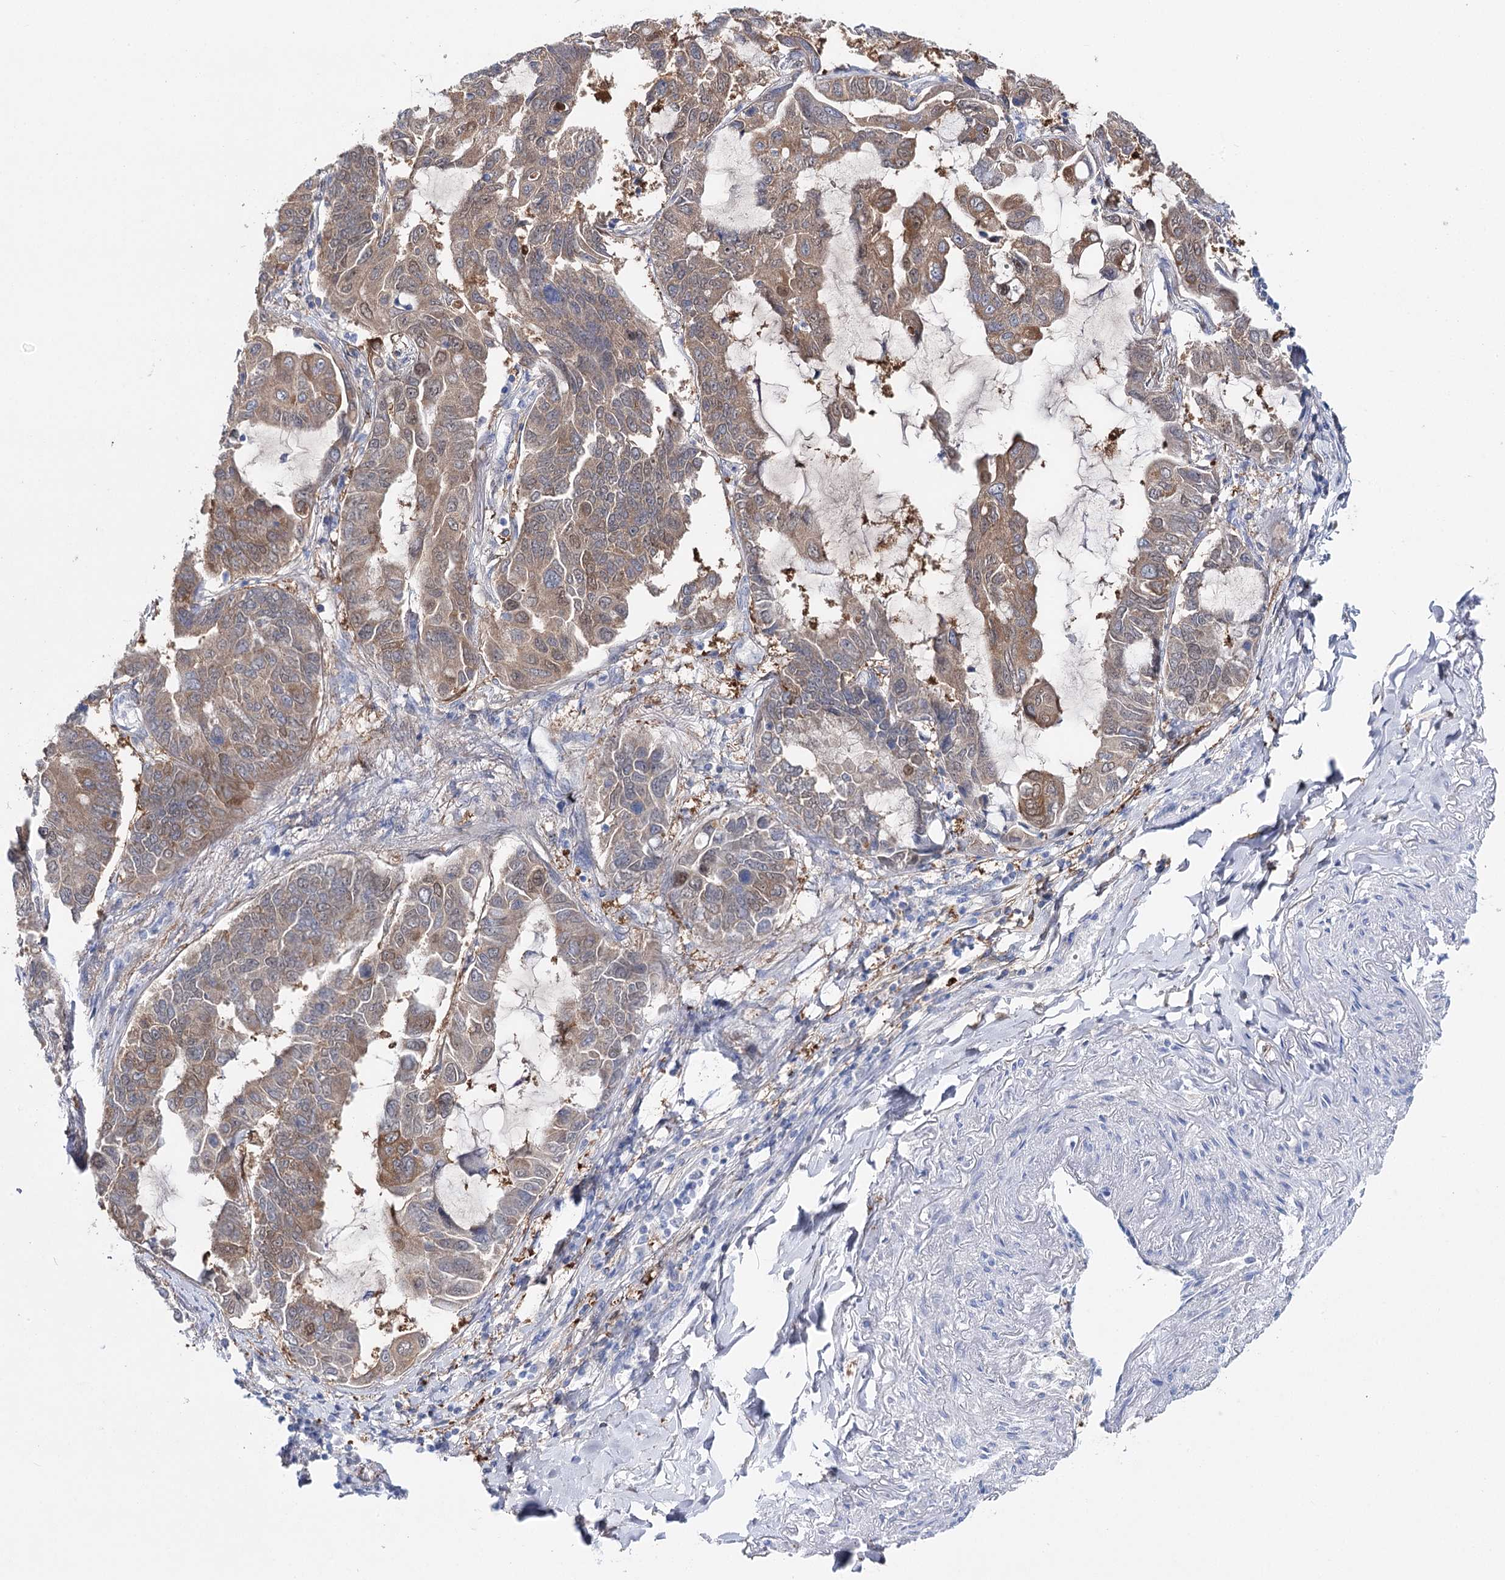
{"staining": {"intensity": "moderate", "quantity": ">75%", "location": "cytoplasmic/membranous"}, "tissue": "lung cancer", "cell_type": "Tumor cells", "image_type": "cancer", "snomed": [{"axis": "morphology", "description": "Adenocarcinoma, NOS"}, {"axis": "topography", "description": "Lung"}], "caption": "Lung adenocarcinoma was stained to show a protein in brown. There is medium levels of moderate cytoplasmic/membranous positivity in approximately >75% of tumor cells.", "gene": "UGDH", "patient": {"sex": "male", "age": 64}}